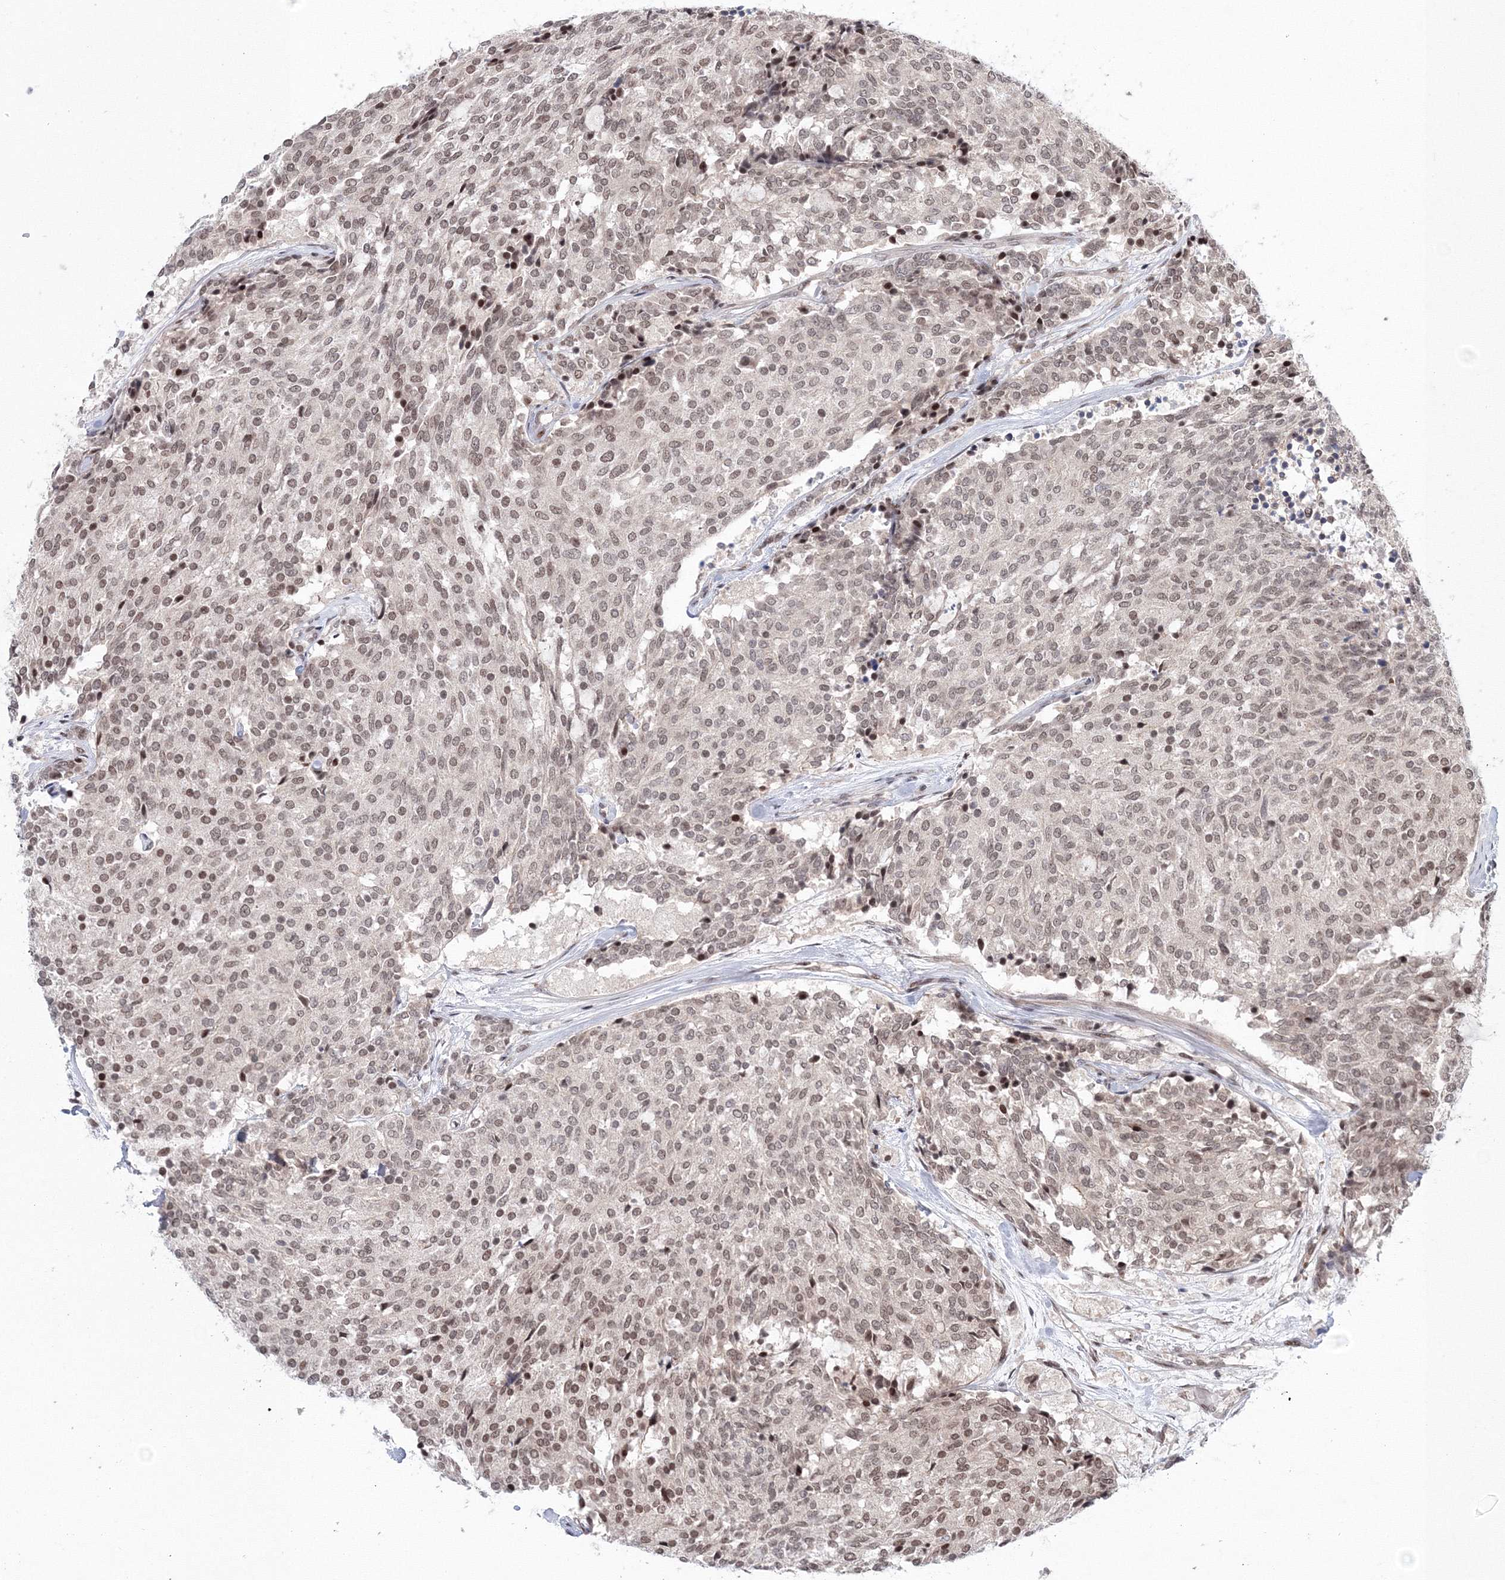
{"staining": {"intensity": "weak", "quantity": "25%-75%", "location": "nuclear"}, "tissue": "carcinoid", "cell_type": "Tumor cells", "image_type": "cancer", "snomed": [{"axis": "morphology", "description": "Carcinoid, malignant, NOS"}, {"axis": "topography", "description": "Pancreas"}], "caption": "A micrograph of carcinoid stained for a protein reveals weak nuclear brown staining in tumor cells.", "gene": "NOA1", "patient": {"sex": "female", "age": 54}}